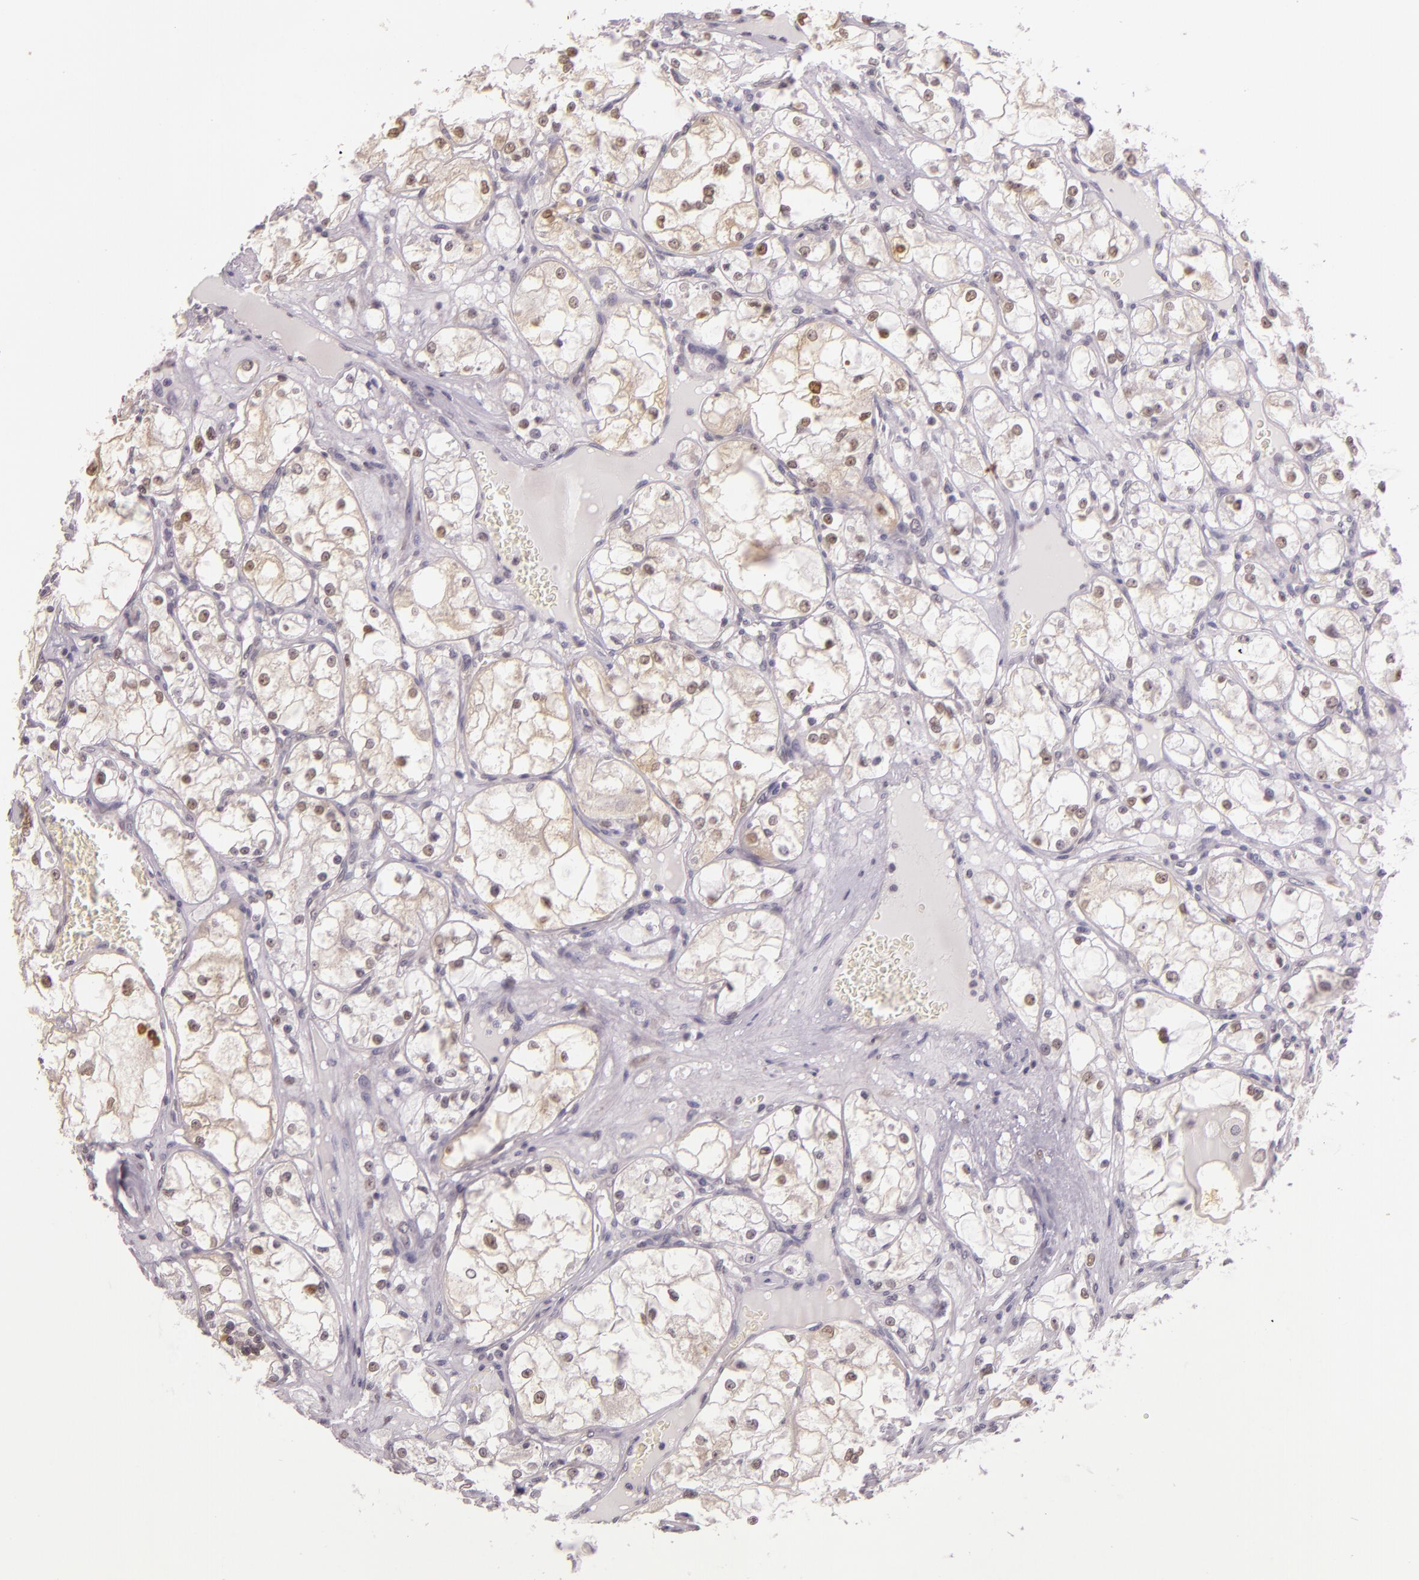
{"staining": {"intensity": "moderate", "quantity": "25%-75%", "location": "nuclear"}, "tissue": "renal cancer", "cell_type": "Tumor cells", "image_type": "cancer", "snomed": [{"axis": "morphology", "description": "Adenocarcinoma, NOS"}, {"axis": "topography", "description": "Kidney"}], "caption": "Immunohistochemical staining of human renal cancer exhibits medium levels of moderate nuclear positivity in approximately 25%-75% of tumor cells. Nuclei are stained in blue.", "gene": "HSPA8", "patient": {"sex": "male", "age": 61}}